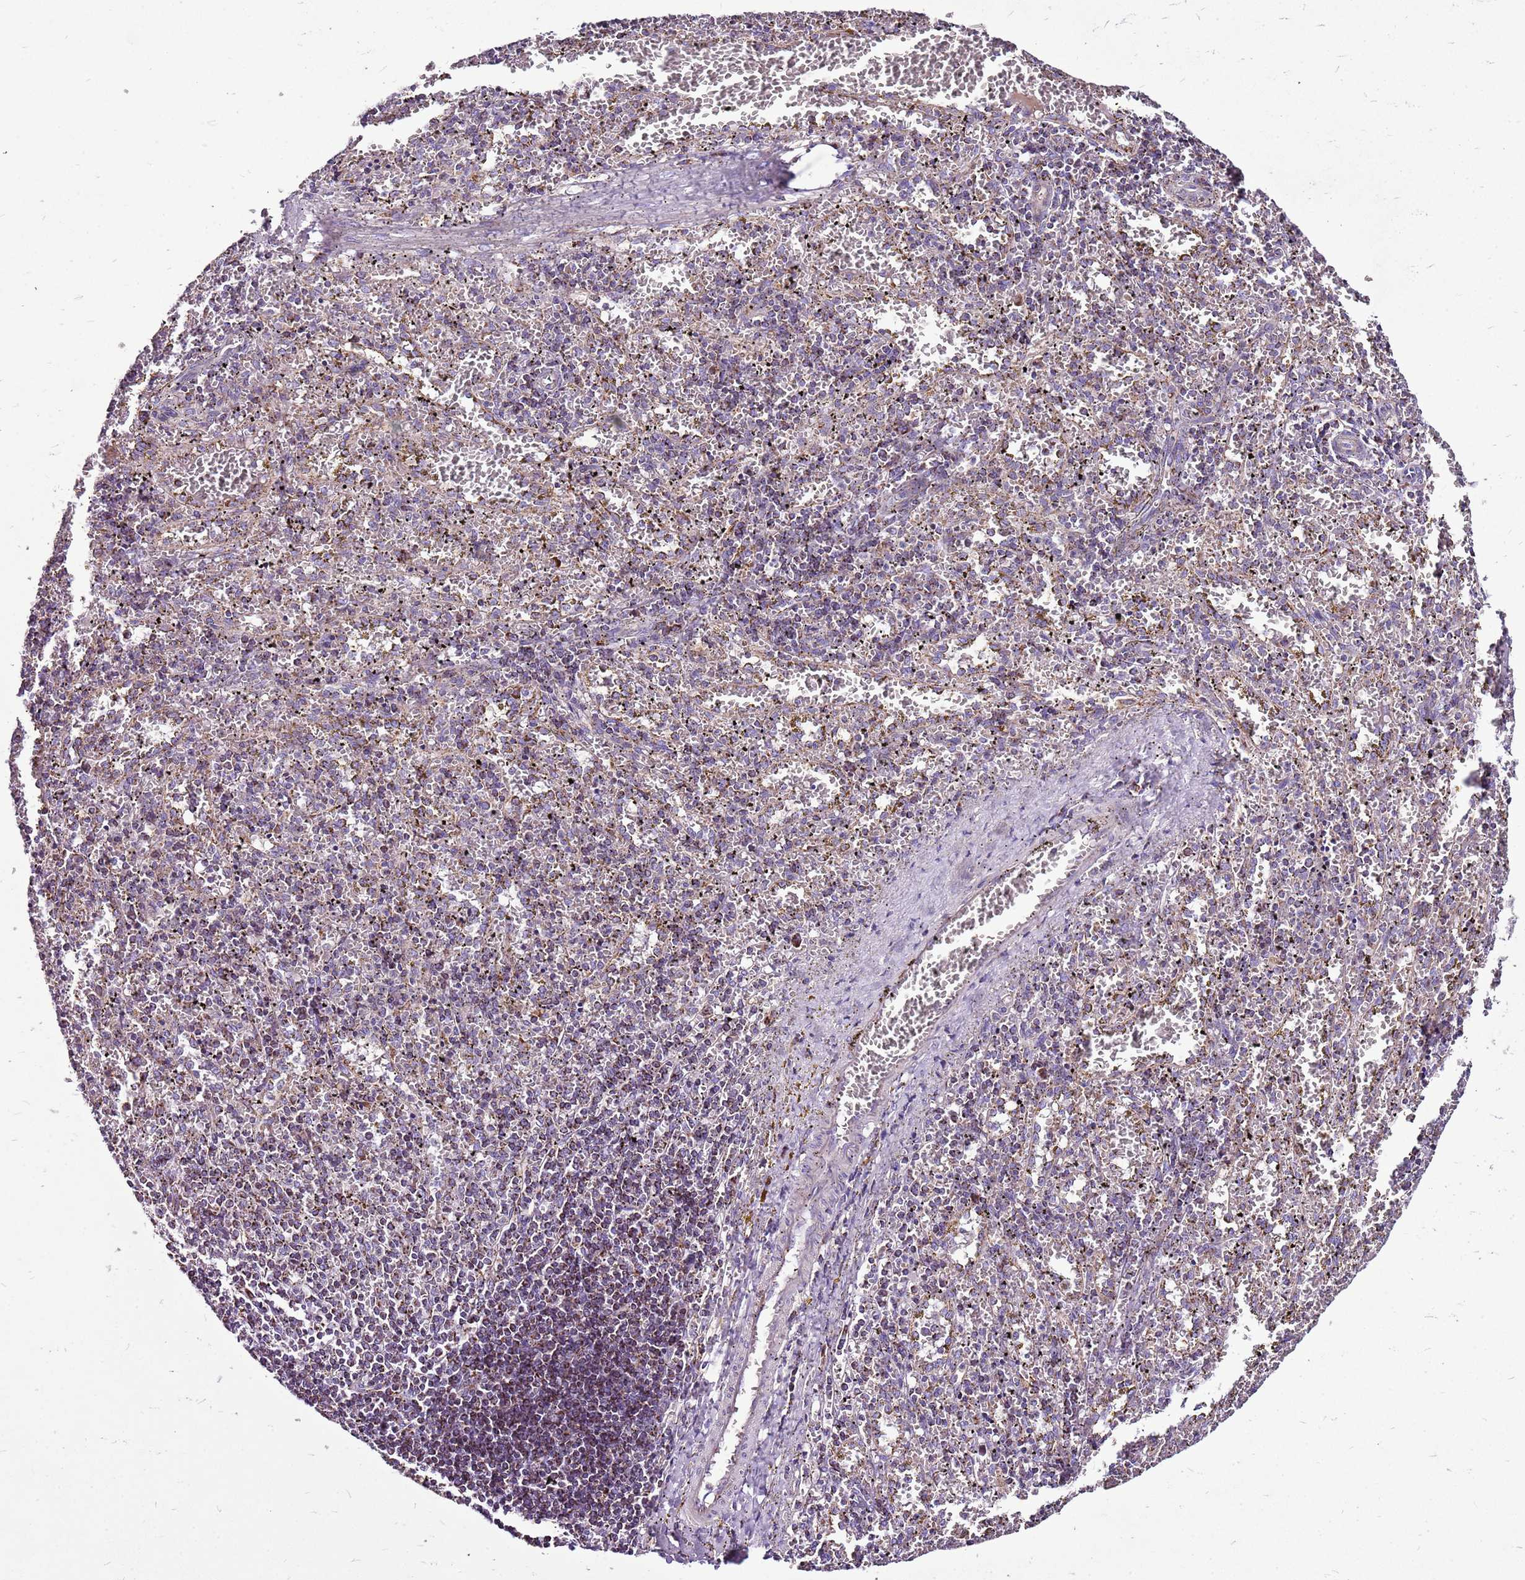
{"staining": {"intensity": "strong", "quantity": "<25%", "location": "cytoplasmic/membranous"}, "tissue": "spleen", "cell_type": "Cells in red pulp", "image_type": "normal", "snomed": [{"axis": "morphology", "description": "Normal tissue, NOS"}, {"axis": "topography", "description": "Spleen"}], "caption": "Strong cytoplasmic/membranous protein staining is identified in about <25% of cells in red pulp in spleen. Nuclei are stained in blue.", "gene": "GCDH", "patient": {"sex": "male", "age": 11}}